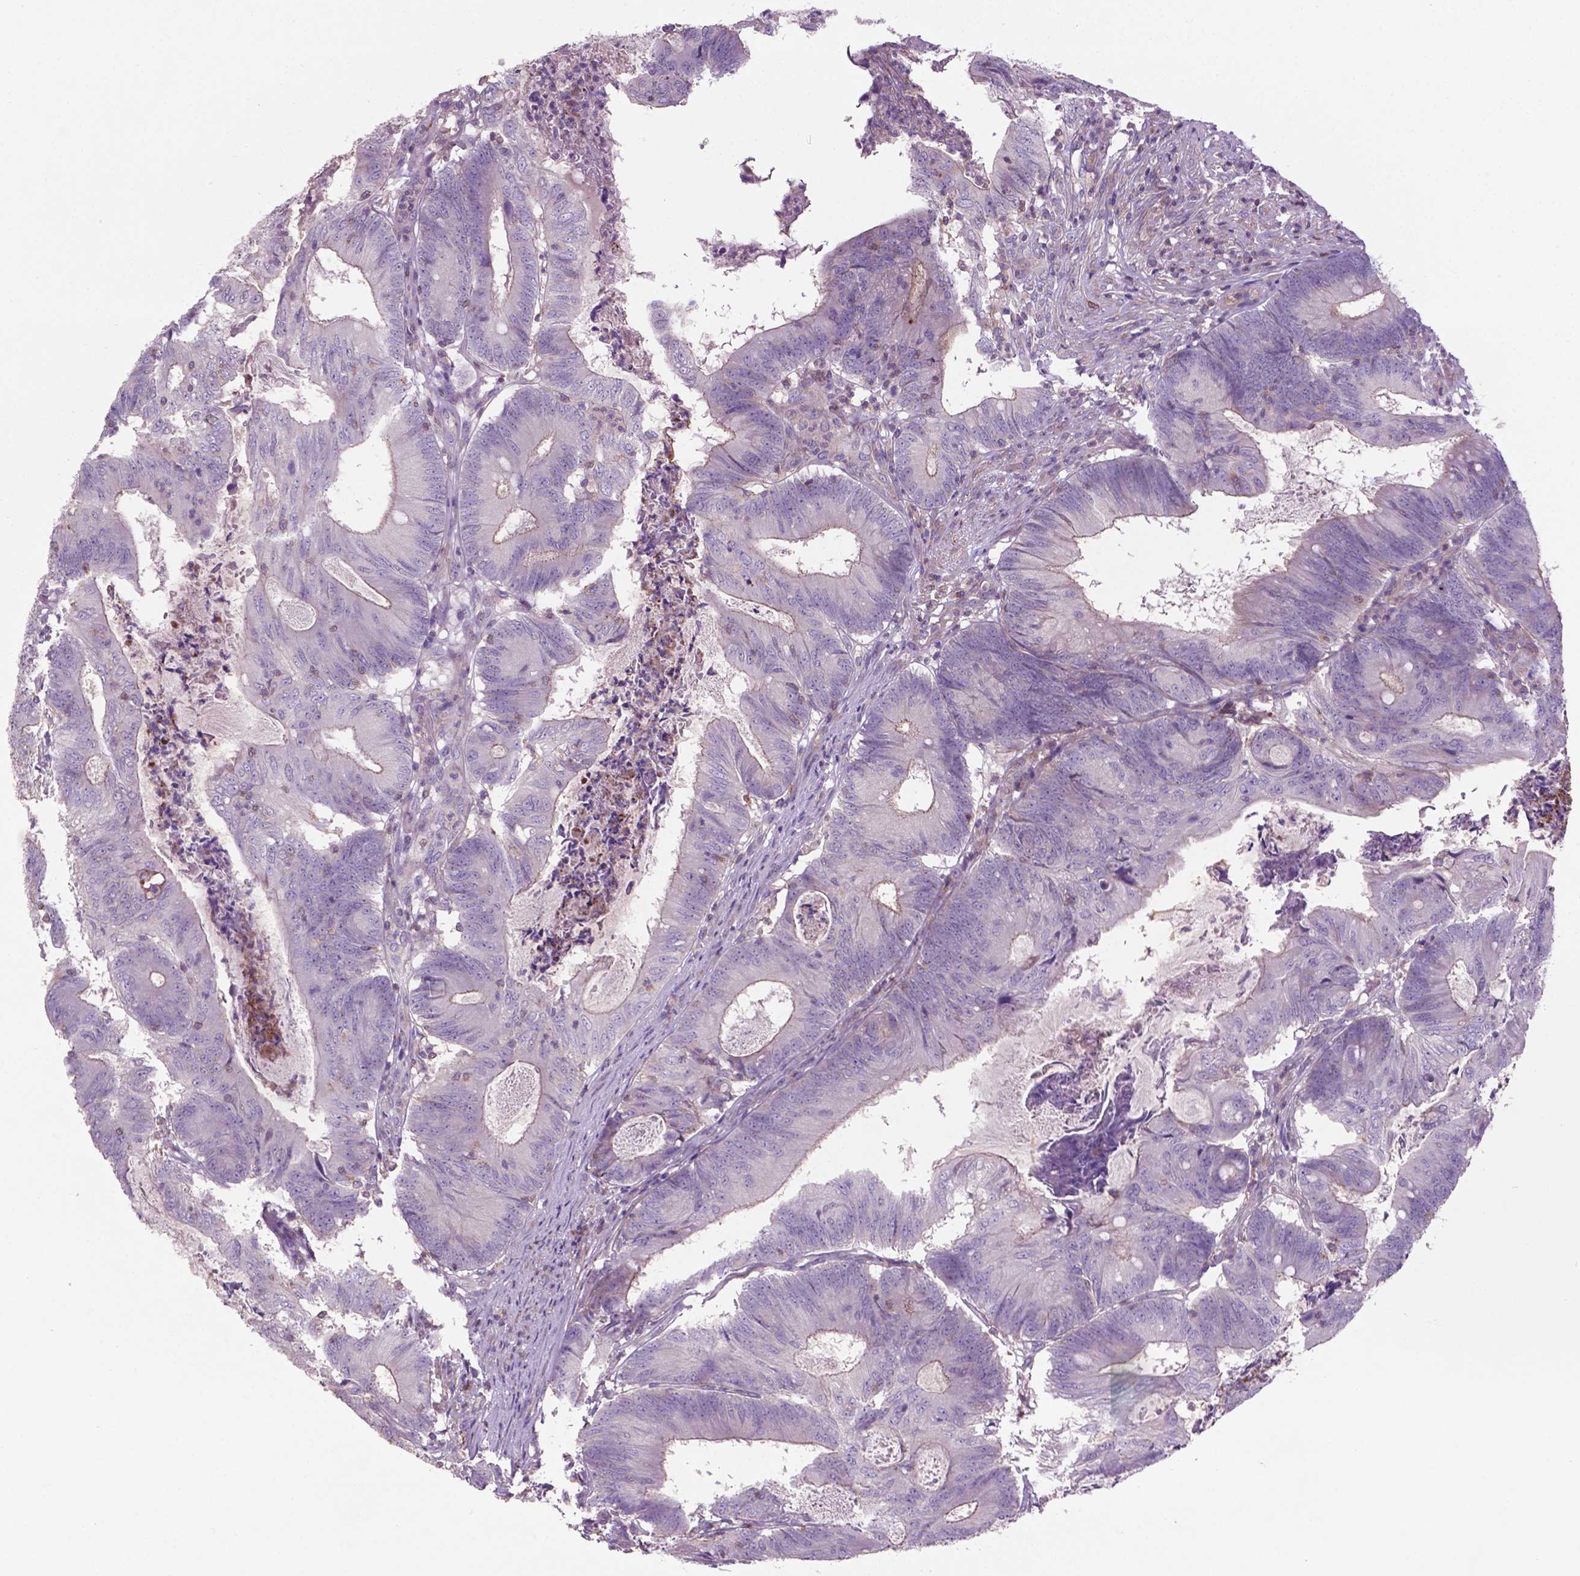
{"staining": {"intensity": "negative", "quantity": "none", "location": "none"}, "tissue": "colorectal cancer", "cell_type": "Tumor cells", "image_type": "cancer", "snomed": [{"axis": "morphology", "description": "Adenocarcinoma, NOS"}, {"axis": "topography", "description": "Colon"}], "caption": "There is no significant staining in tumor cells of colorectal adenocarcinoma. The staining is performed using DAB (3,3'-diaminobenzidine) brown chromogen with nuclei counter-stained in using hematoxylin.", "gene": "BMP4", "patient": {"sex": "female", "age": 70}}